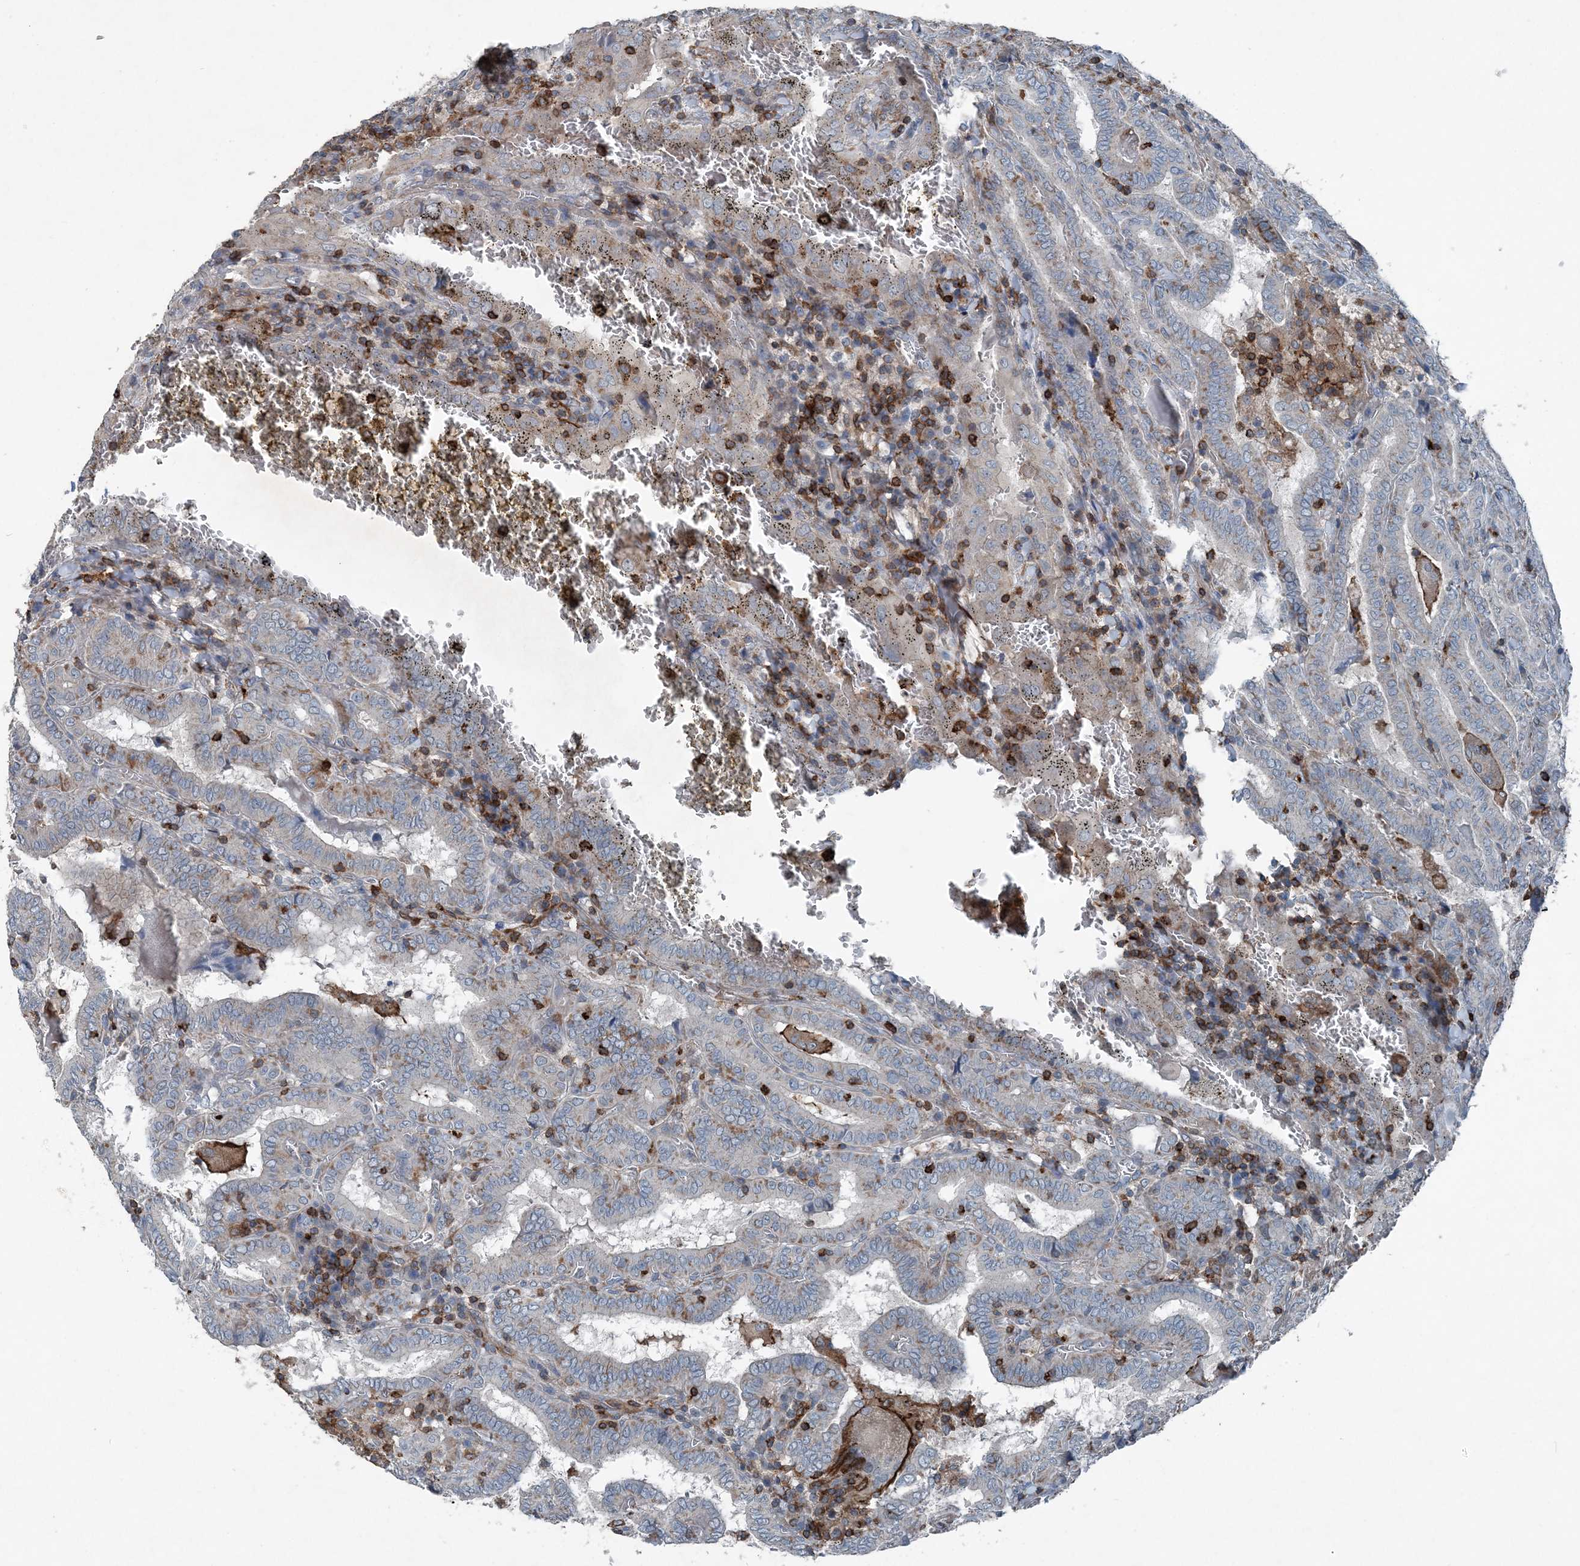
{"staining": {"intensity": "moderate", "quantity": "<25%", "location": "cytoplasmic/membranous"}, "tissue": "thyroid cancer", "cell_type": "Tumor cells", "image_type": "cancer", "snomed": [{"axis": "morphology", "description": "Papillary adenocarcinoma, NOS"}, {"axis": "topography", "description": "Thyroid gland"}], "caption": "The image displays staining of thyroid cancer, revealing moderate cytoplasmic/membranous protein expression (brown color) within tumor cells.", "gene": "DGUOK", "patient": {"sex": "female", "age": 72}}